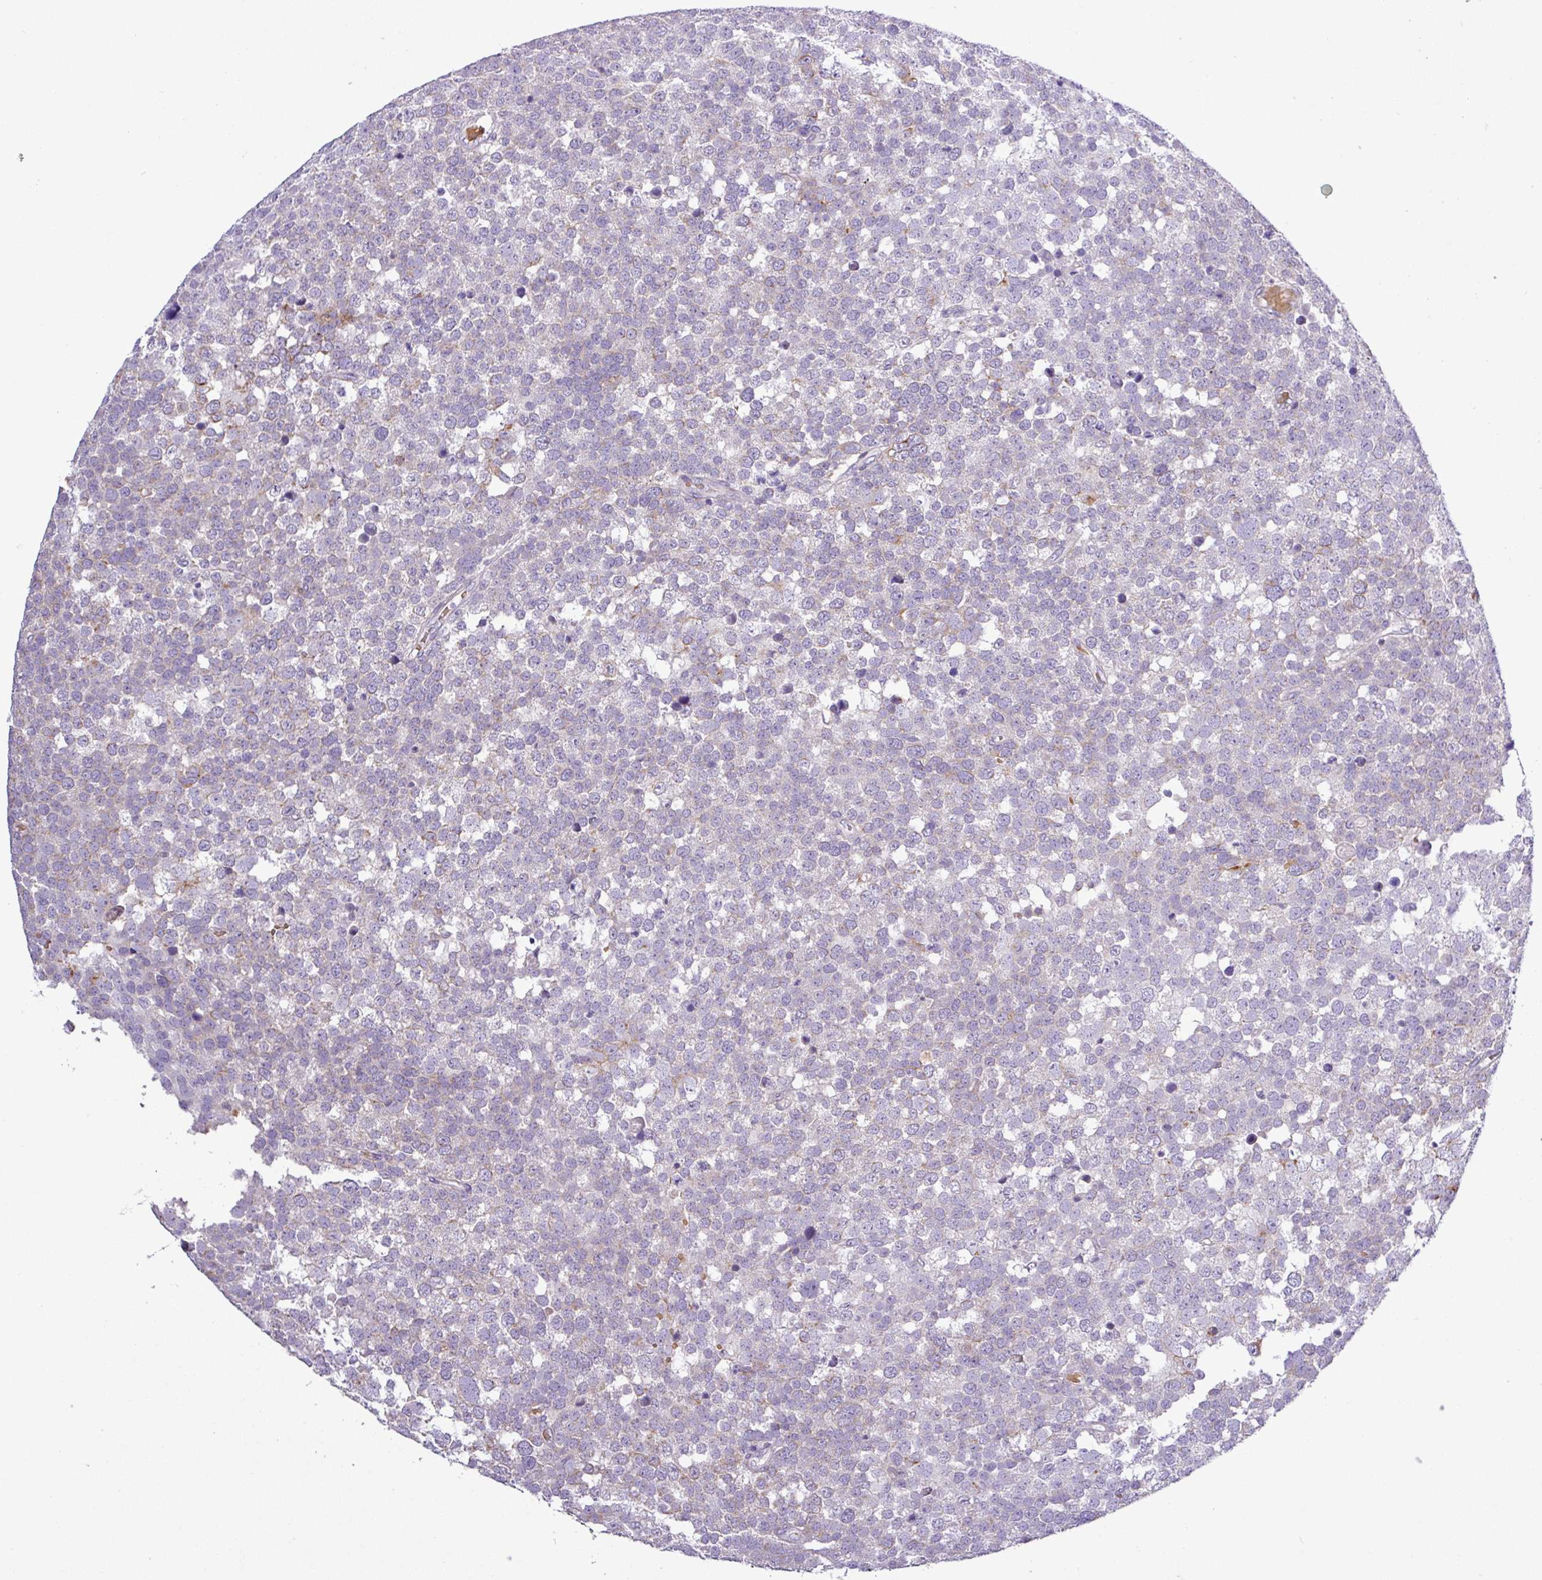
{"staining": {"intensity": "negative", "quantity": "none", "location": "none"}, "tissue": "testis cancer", "cell_type": "Tumor cells", "image_type": "cancer", "snomed": [{"axis": "morphology", "description": "Seminoma, NOS"}, {"axis": "topography", "description": "Testis"}], "caption": "This micrograph is of testis cancer (seminoma) stained with IHC to label a protein in brown with the nuclei are counter-stained blue. There is no positivity in tumor cells.", "gene": "MGAT4B", "patient": {"sex": "male", "age": 71}}